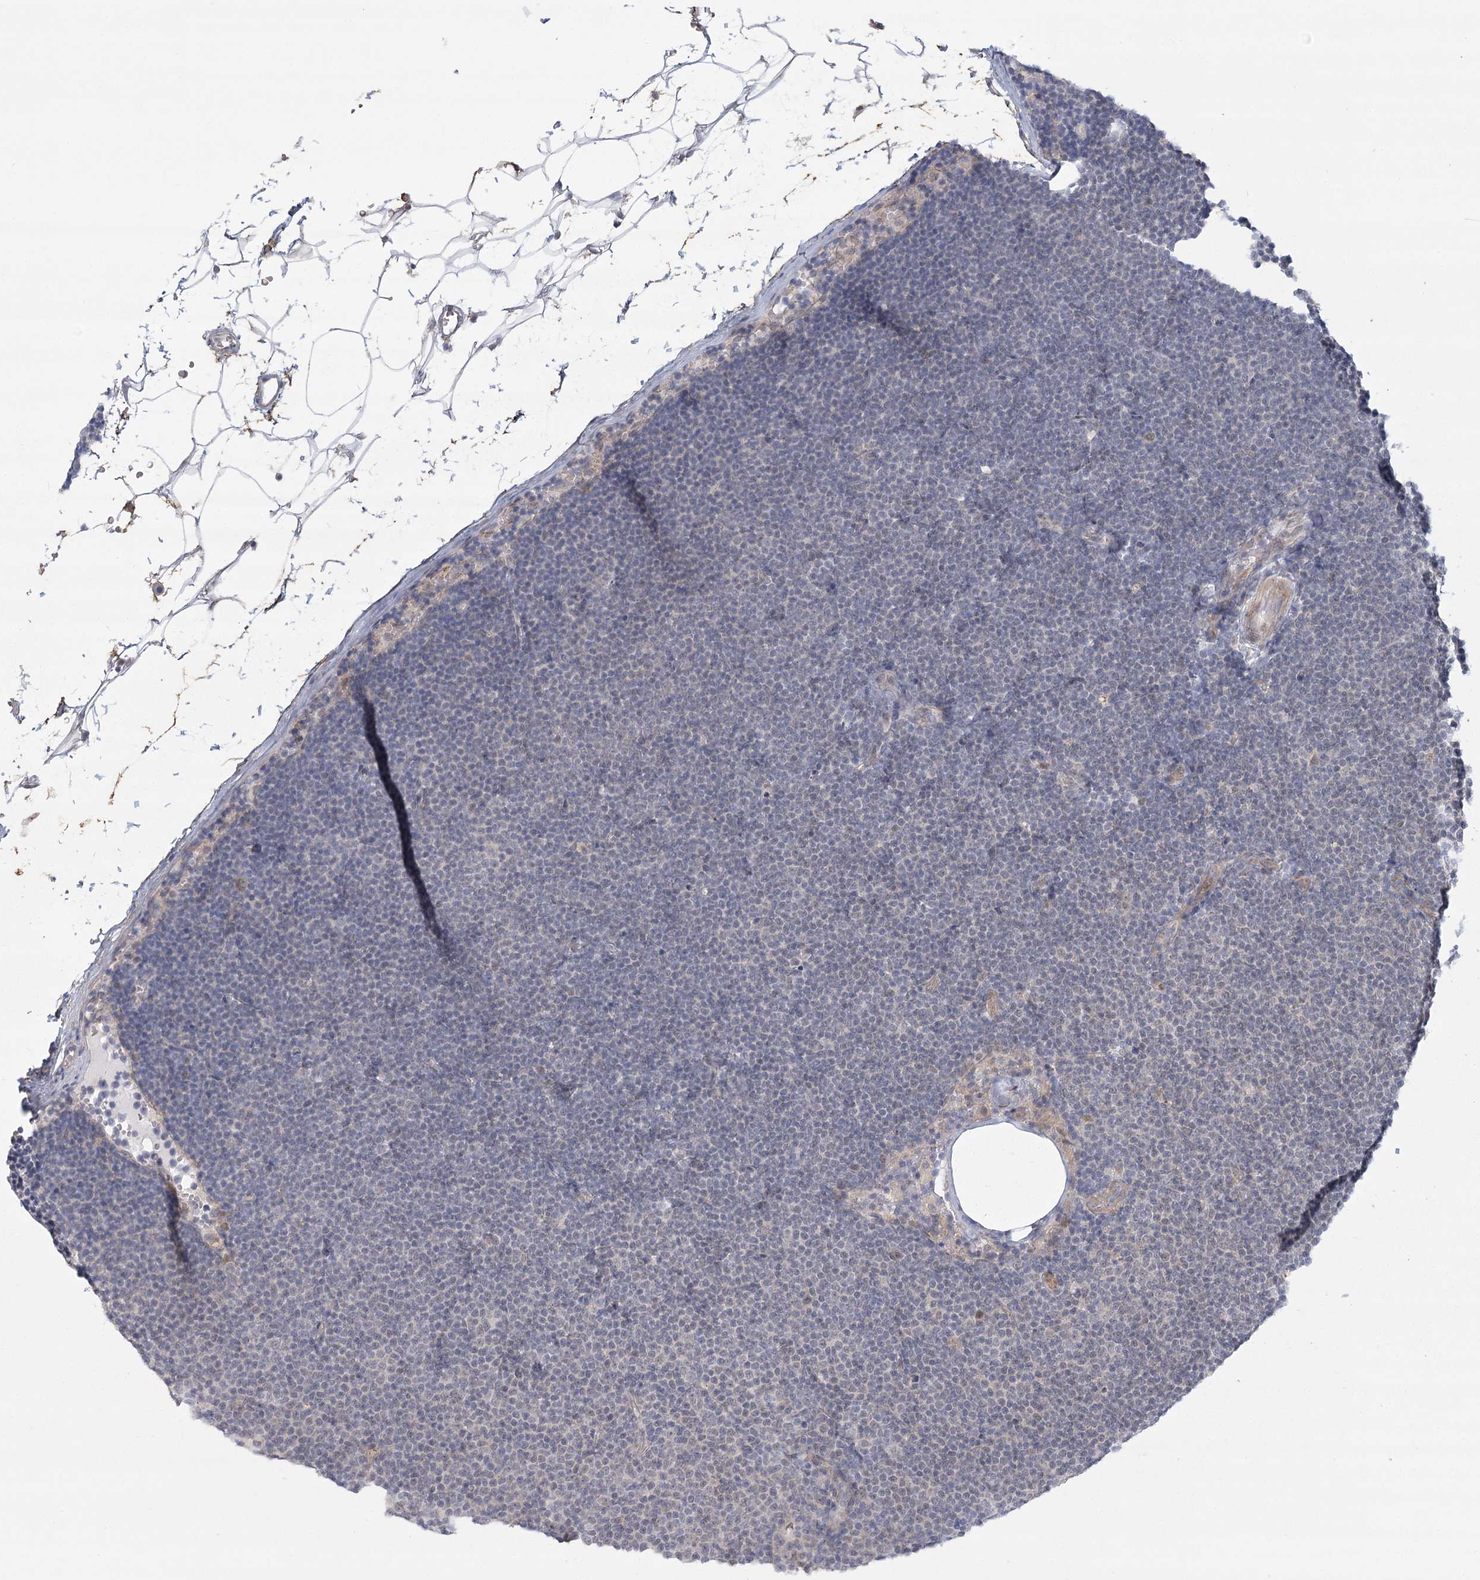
{"staining": {"intensity": "negative", "quantity": "none", "location": "none"}, "tissue": "lymphoma", "cell_type": "Tumor cells", "image_type": "cancer", "snomed": [{"axis": "morphology", "description": "Malignant lymphoma, non-Hodgkin's type, Low grade"}, {"axis": "topography", "description": "Lymph node"}], "caption": "IHC histopathology image of human lymphoma stained for a protein (brown), which demonstrates no positivity in tumor cells.", "gene": "MED28", "patient": {"sex": "female", "age": 53}}